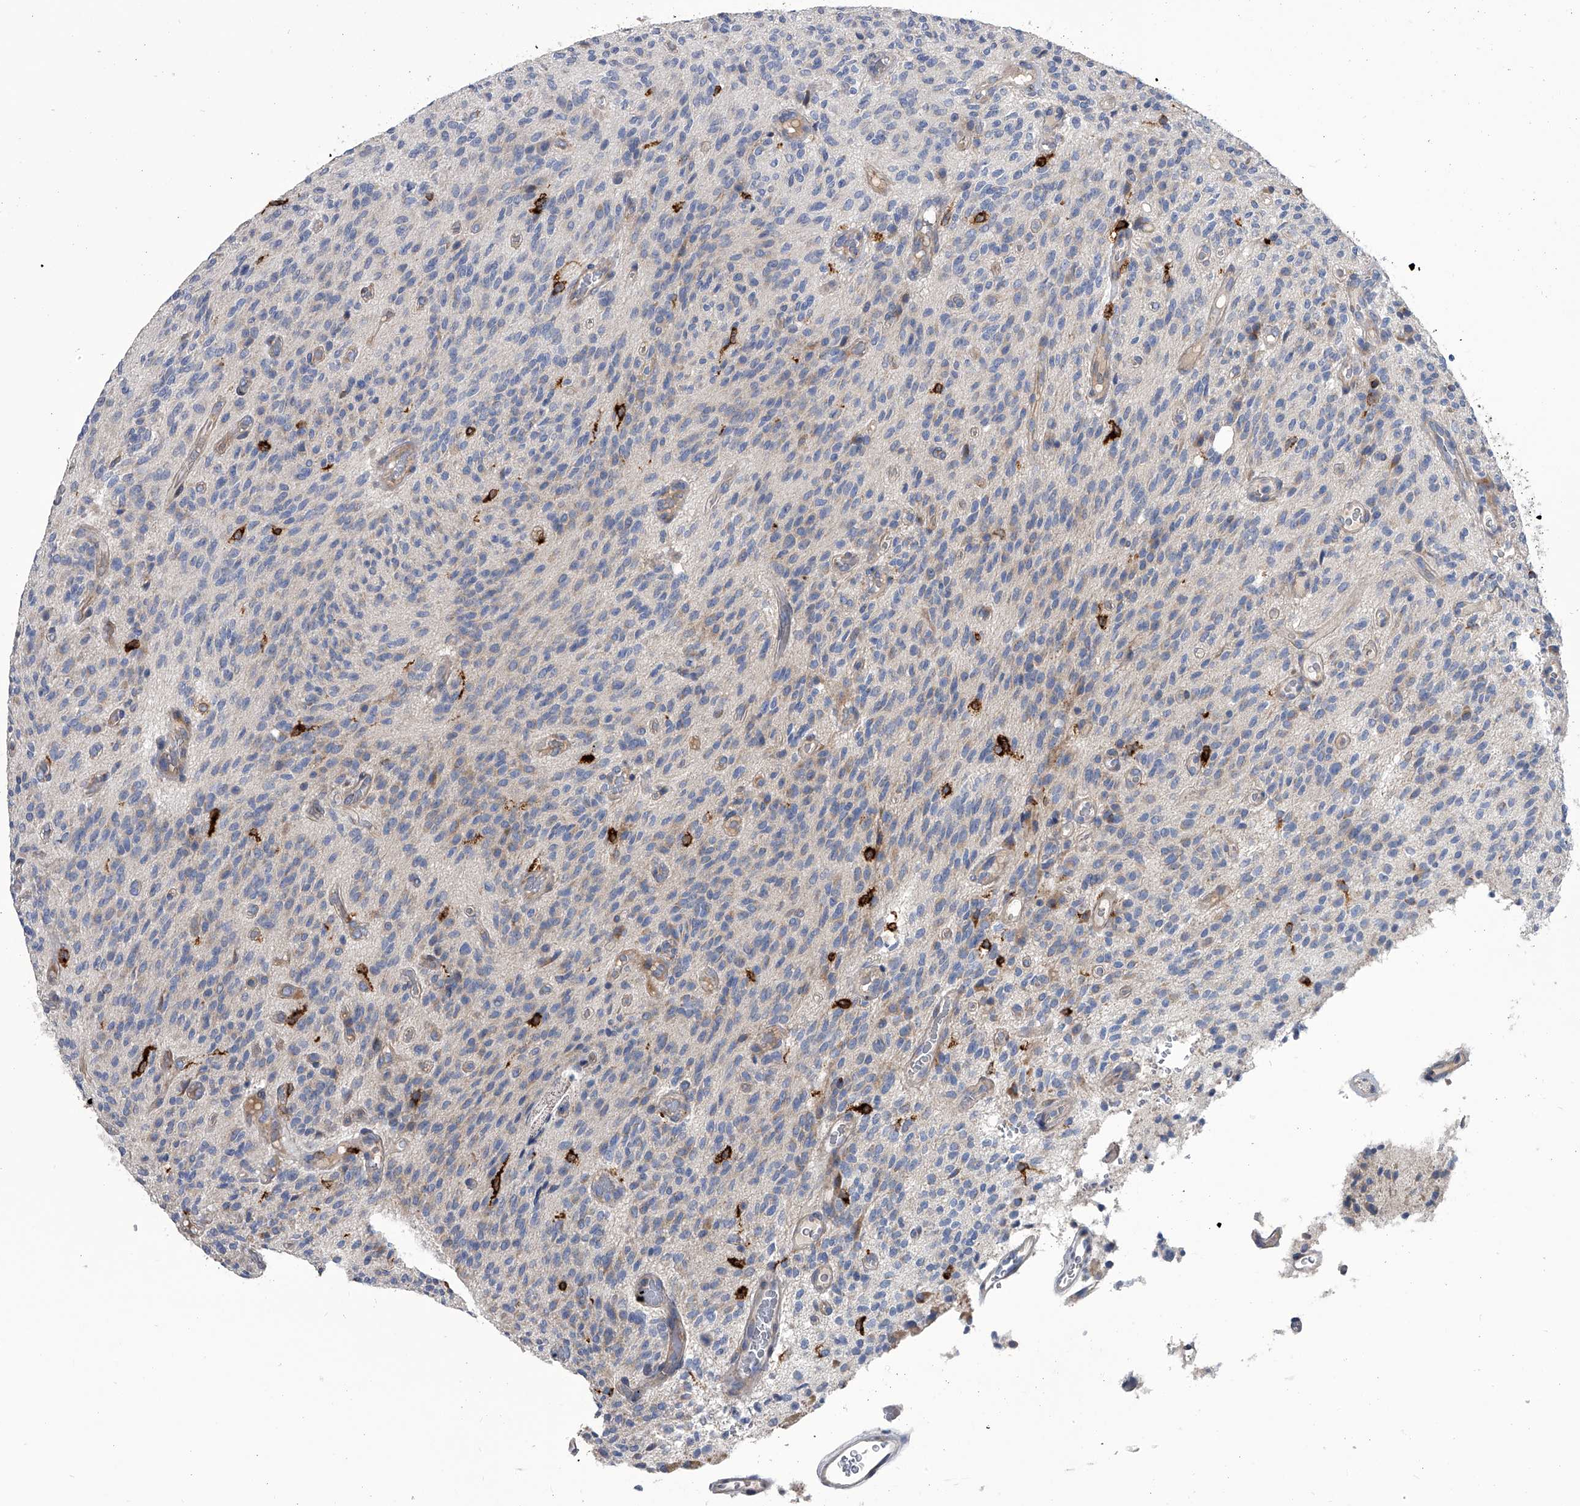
{"staining": {"intensity": "negative", "quantity": "none", "location": "none"}, "tissue": "glioma", "cell_type": "Tumor cells", "image_type": "cancer", "snomed": [{"axis": "morphology", "description": "Glioma, malignant, High grade"}, {"axis": "topography", "description": "Brain"}], "caption": "There is no significant staining in tumor cells of glioma.", "gene": "SPP1", "patient": {"sex": "male", "age": 34}}